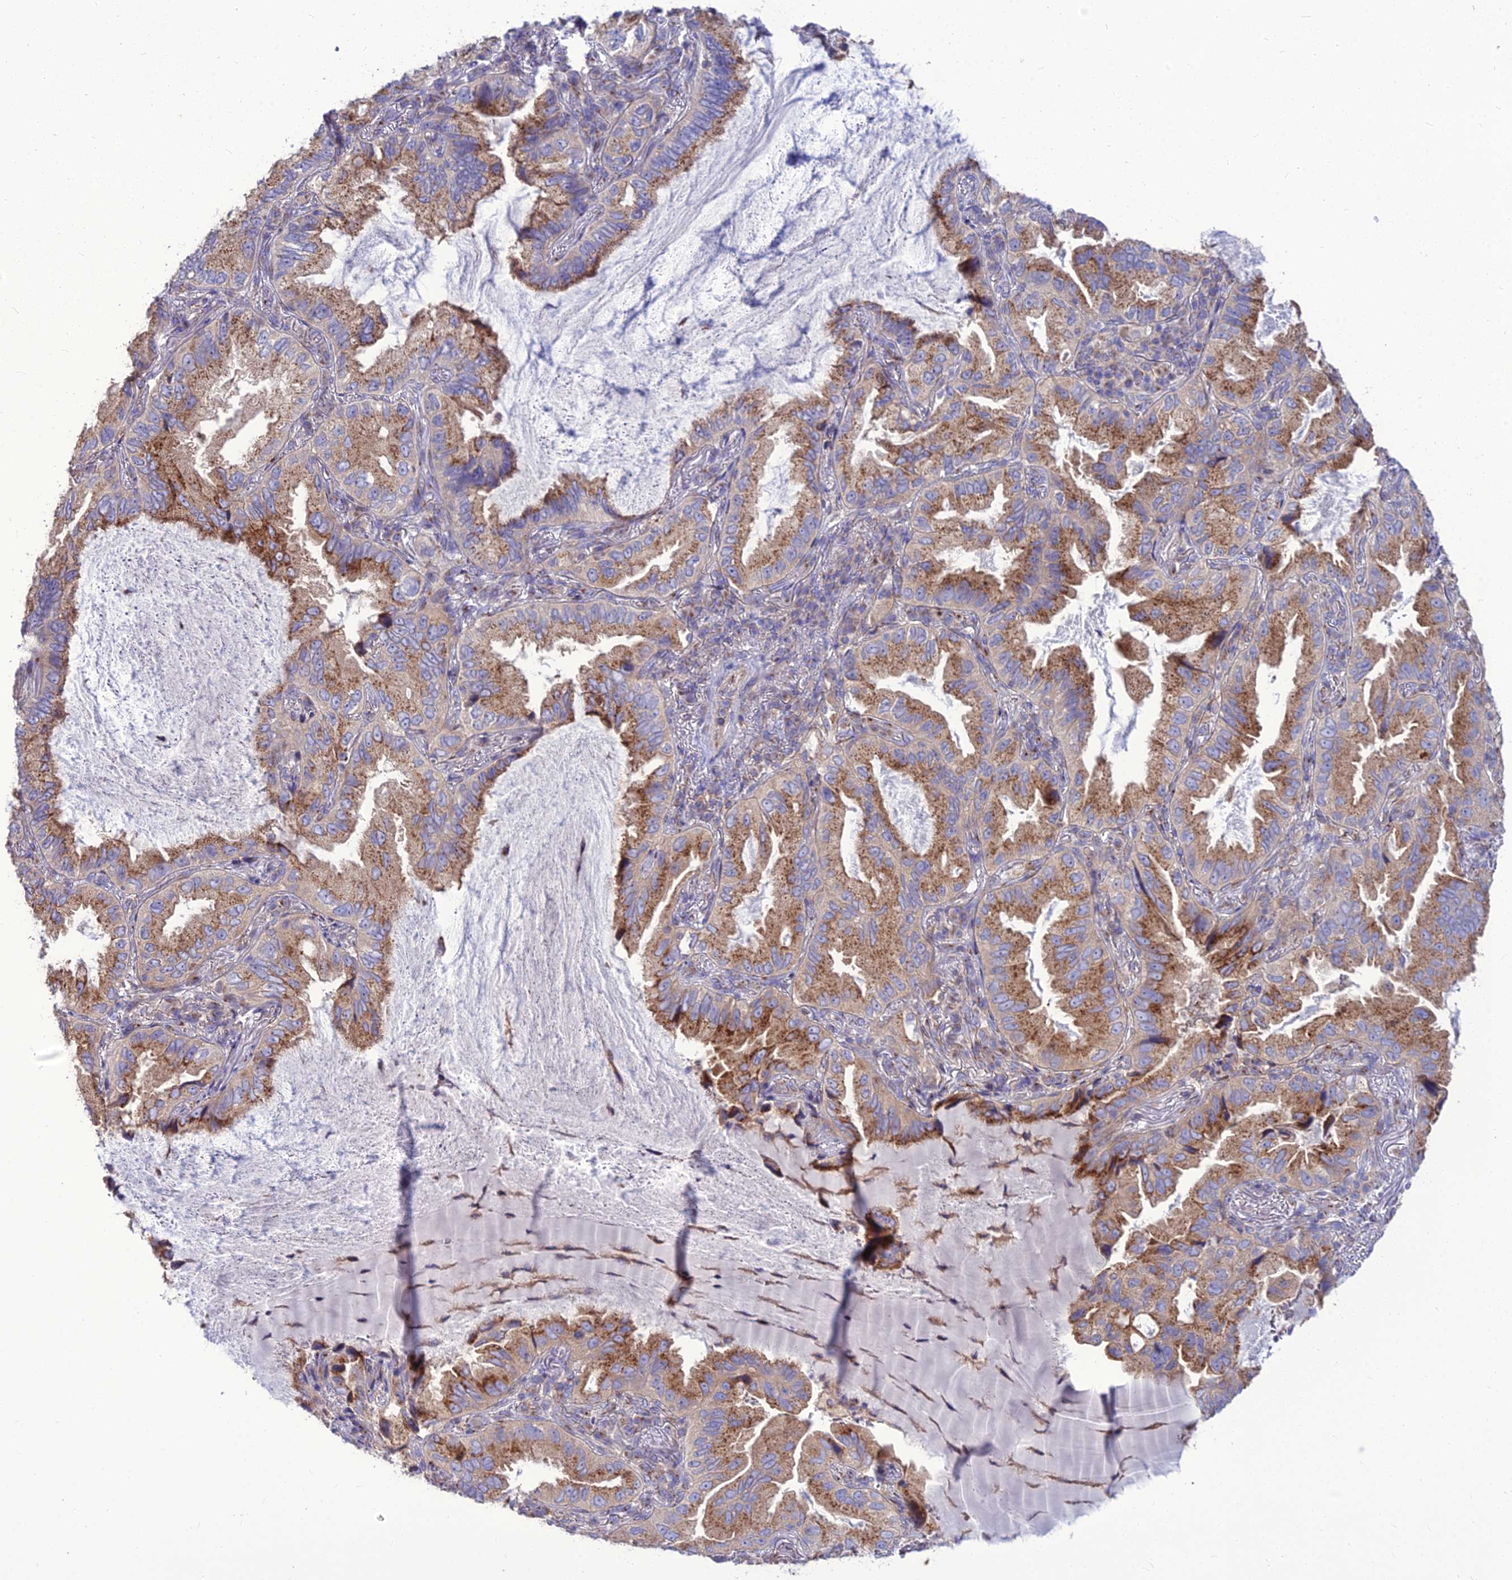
{"staining": {"intensity": "moderate", "quantity": "25%-75%", "location": "cytoplasmic/membranous"}, "tissue": "lung cancer", "cell_type": "Tumor cells", "image_type": "cancer", "snomed": [{"axis": "morphology", "description": "Adenocarcinoma, NOS"}, {"axis": "topography", "description": "Lung"}], "caption": "Lung adenocarcinoma stained with DAB immunohistochemistry shows medium levels of moderate cytoplasmic/membranous staining in approximately 25%-75% of tumor cells.", "gene": "SPRYD7", "patient": {"sex": "female", "age": 69}}